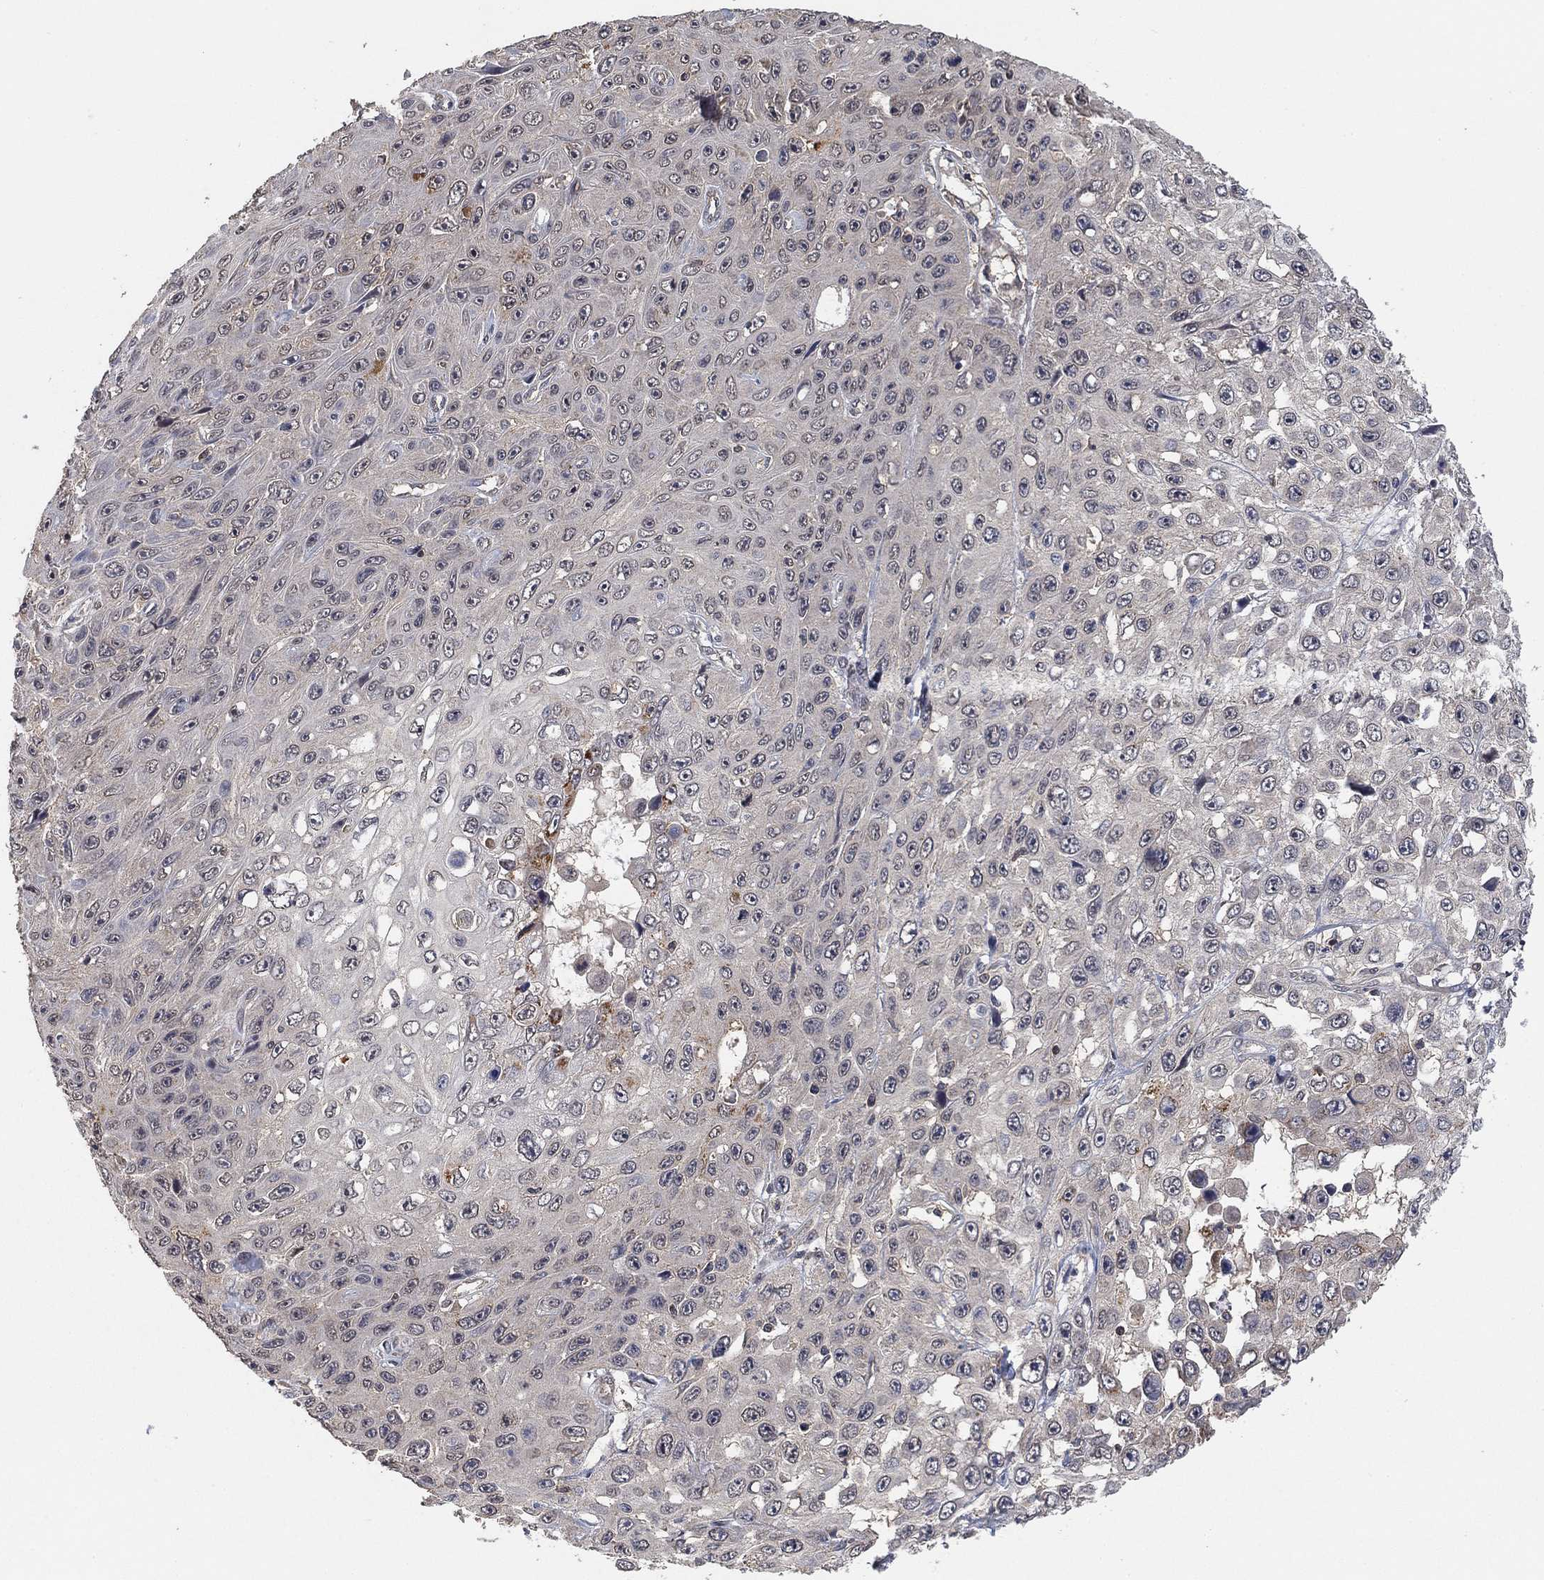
{"staining": {"intensity": "negative", "quantity": "none", "location": "none"}, "tissue": "skin cancer", "cell_type": "Tumor cells", "image_type": "cancer", "snomed": [{"axis": "morphology", "description": "Squamous cell carcinoma, NOS"}, {"axis": "topography", "description": "Skin"}], "caption": "Squamous cell carcinoma (skin) stained for a protein using immunohistochemistry (IHC) demonstrates no expression tumor cells.", "gene": "CCDC43", "patient": {"sex": "male", "age": 82}}